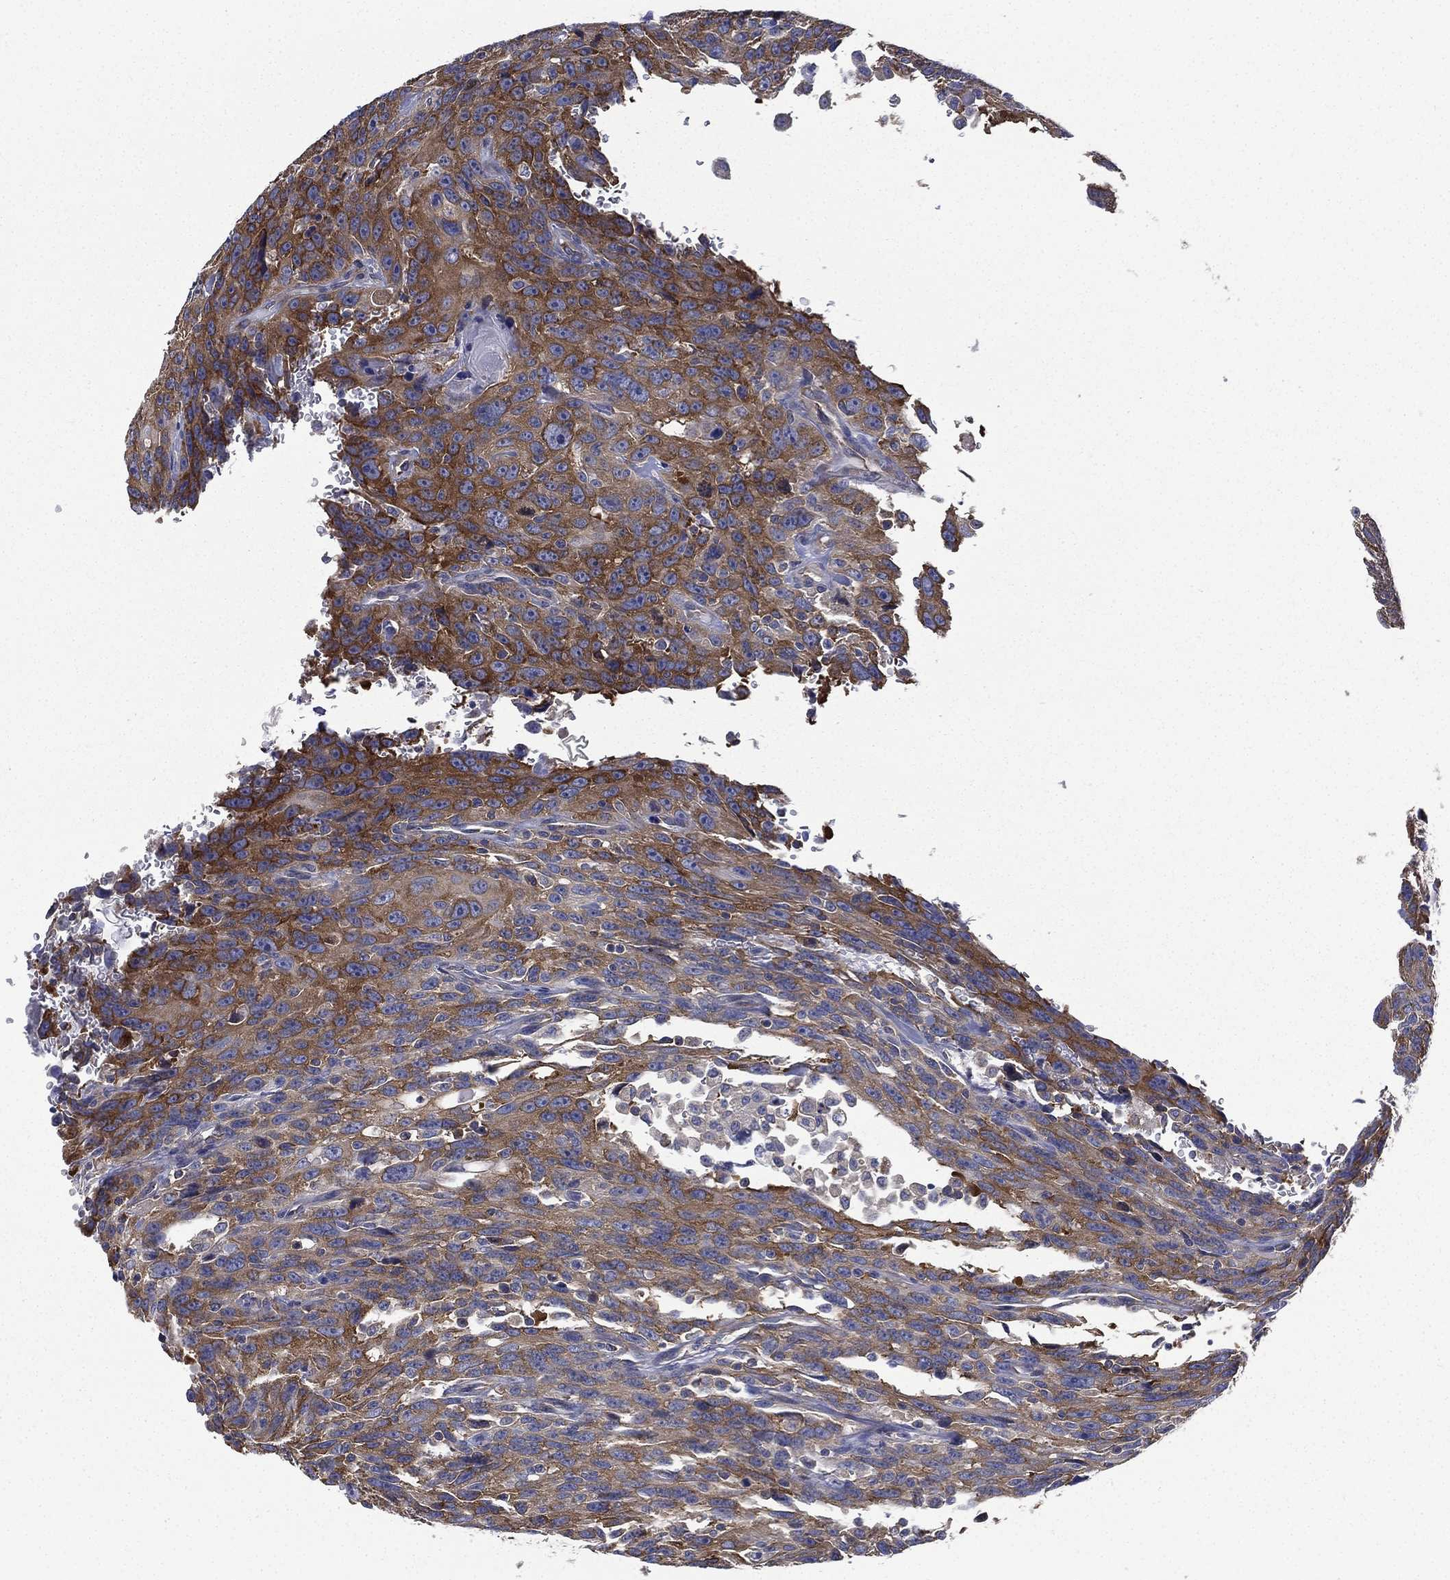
{"staining": {"intensity": "moderate", "quantity": "25%-75%", "location": "cytoplasmic/membranous"}, "tissue": "urothelial cancer", "cell_type": "Tumor cells", "image_type": "cancer", "snomed": [{"axis": "morphology", "description": "Urothelial carcinoma, NOS"}, {"axis": "morphology", "description": "Urothelial carcinoma, High grade"}, {"axis": "topography", "description": "Urinary bladder"}], "caption": "Transitional cell carcinoma tissue shows moderate cytoplasmic/membranous expression in approximately 25%-75% of tumor cells", "gene": "FARSA", "patient": {"sex": "female", "age": 73}}